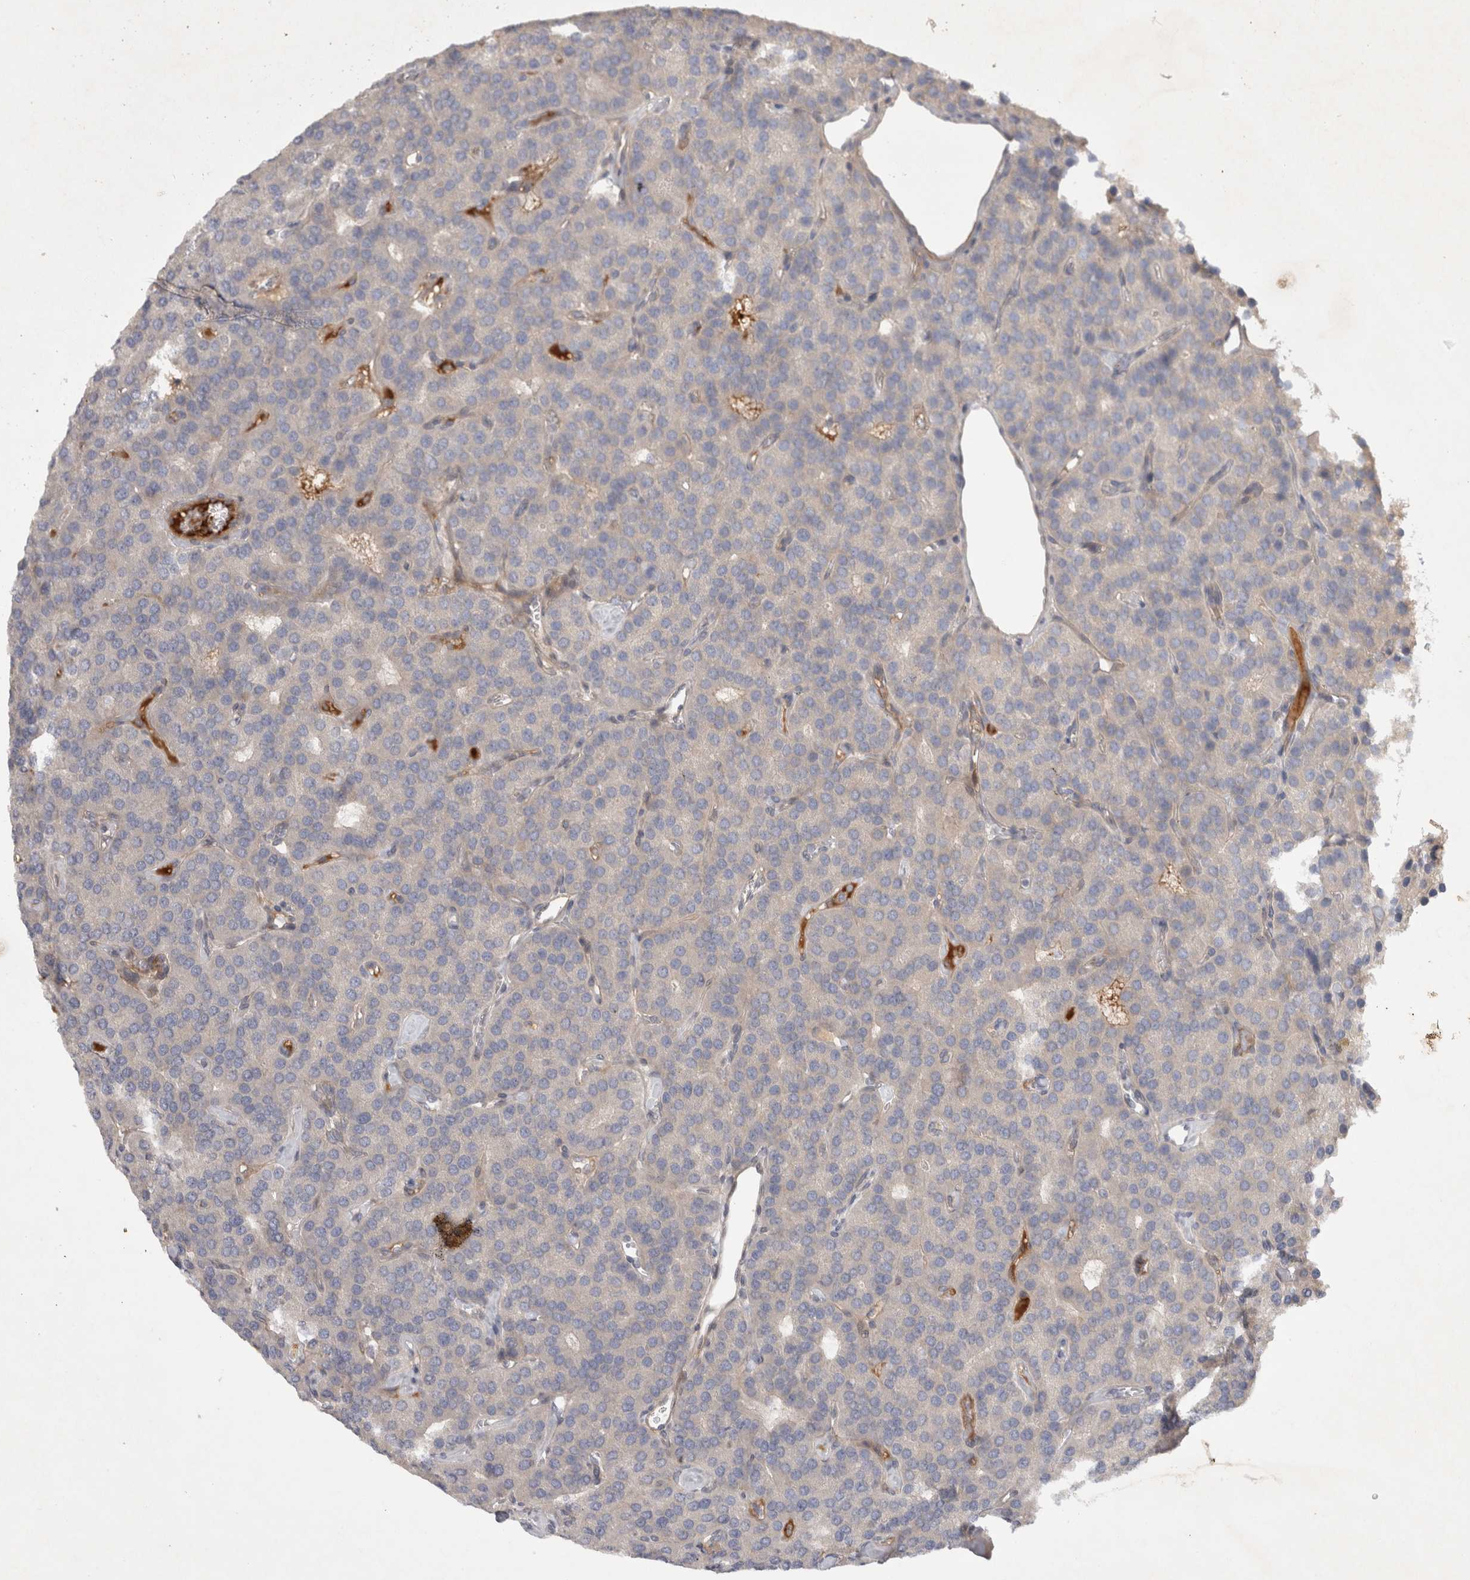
{"staining": {"intensity": "negative", "quantity": "none", "location": "none"}, "tissue": "parathyroid gland", "cell_type": "Glandular cells", "image_type": "normal", "snomed": [{"axis": "morphology", "description": "Normal tissue, NOS"}, {"axis": "morphology", "description": "Adenoma, NOS"}, {"axis": "topography", "description": "Parathyroid gland"}], "caption": "Immunohistochemical staining of normal parathyroid gland exhibits no significant staining in glandular cells. The staining is performed using DAB (3,3'-diaminobenzidine) brown chromogen with nuclei counter-stained in using hematoxylin.", "gene": "BZW2", "patient": {"sex": "female", "age": 86}}